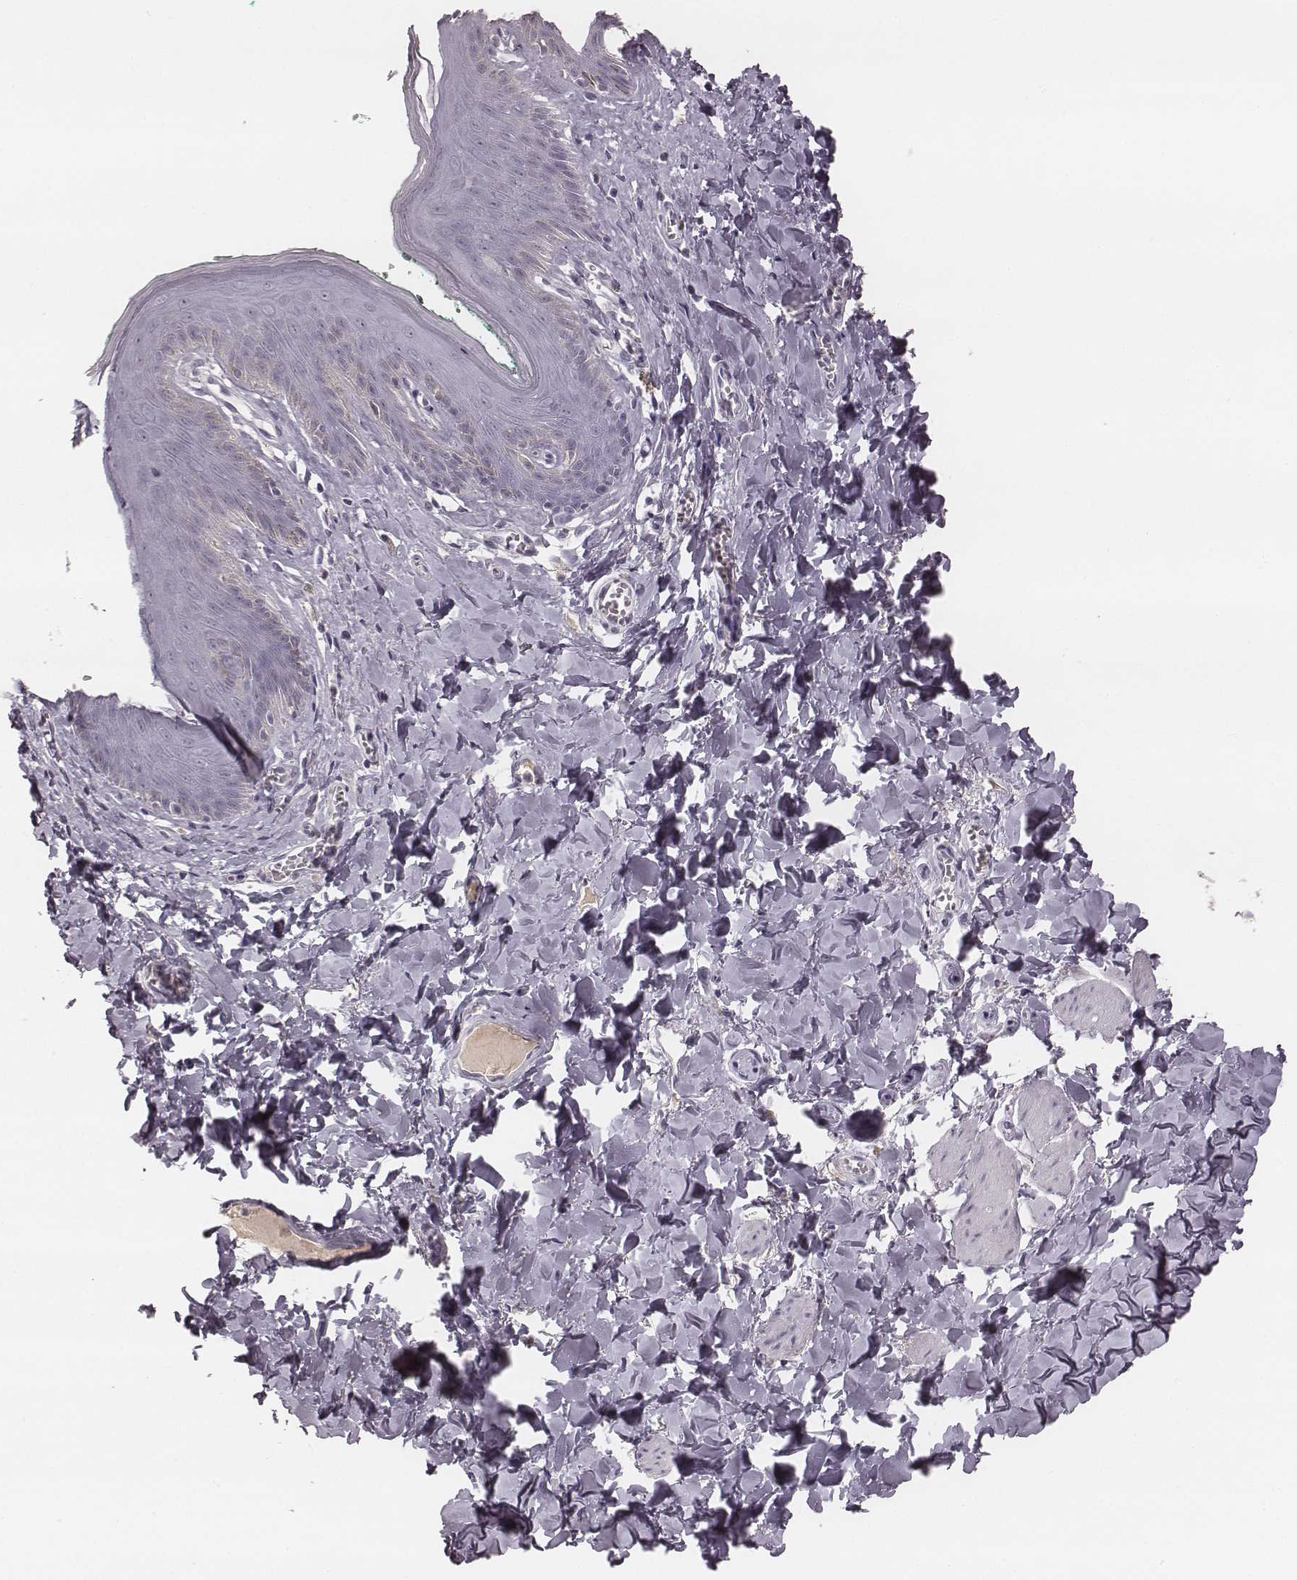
{"staining": {"intensity": "negative", "quantity": "none", "location": "none"}, "tissue": "skin", "cell_type": "Epidermal cells", "image_type": "normal", "snomed": [{"axis": "morphology", "description": "Normal tissue, NOS"}, {"axis": "topography", "description": "Vulva"}, {"axis": "topography", "description": "Peripheral nerve tissue"}], "caption": "Unremarkable skin was stained to show a protein in brown. There is no significant positivity in epidermal cells.", "gene": "SMIM24", "patient": {"sex": "female", "age": 66}}